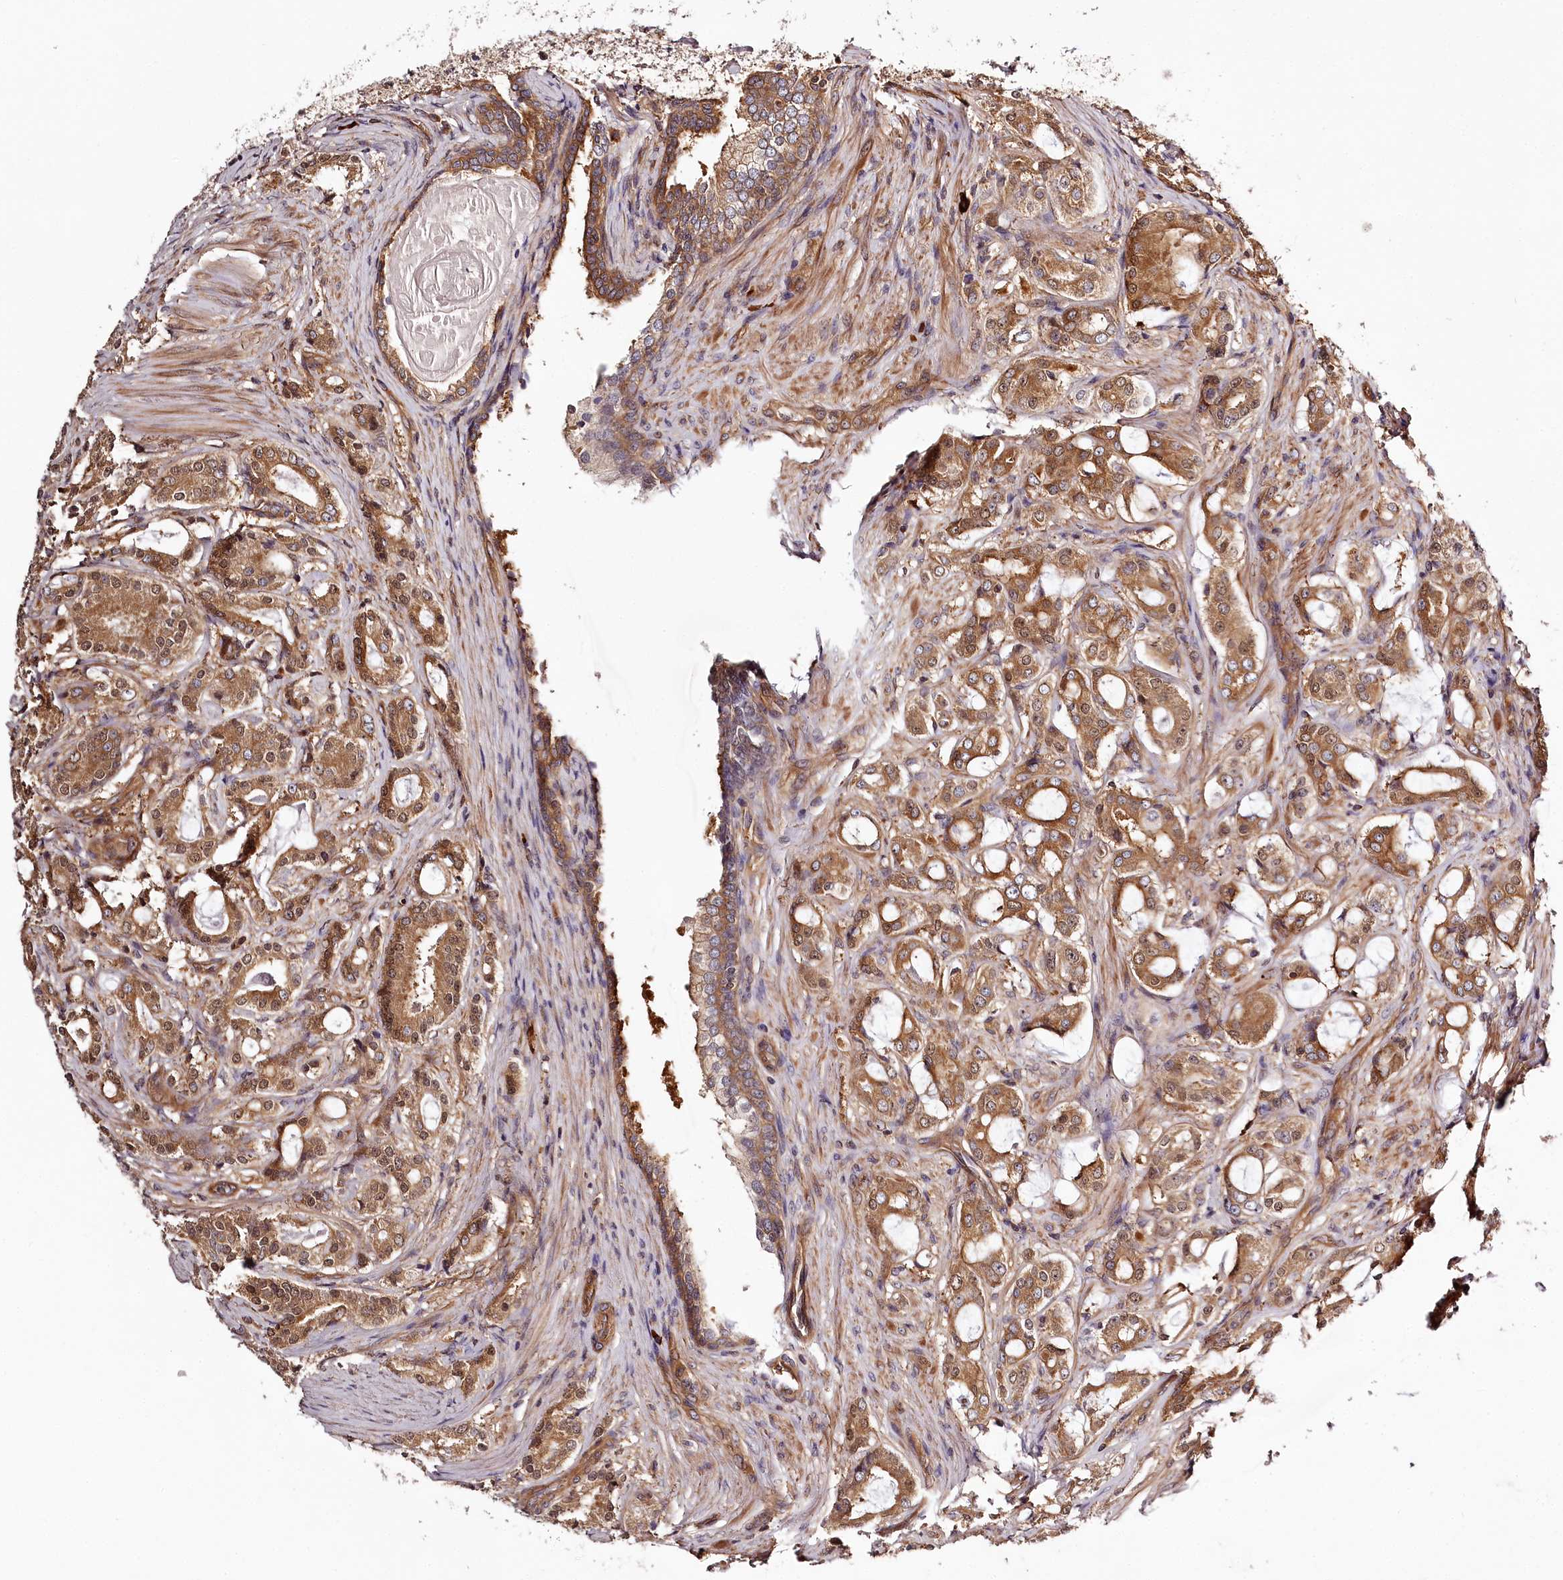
{"staining": {"intensity": "moderate", "quantity": ">75%", "location": "cytoplasmic/membranous,nuclear"}, "tissue": "prostate cancer", "cell_type": "Tumor cells", "image_type": "cancer", "snomed": [{"axis": "morphology", "description": "Adenocarcinoma, High grade"}, {"axis": "topography", "description": "Prostate"}], "caption": "Prostate adenocarcinoma (high-grade) was stained to show a protein in brown. There is medium levels of moderate cytoplasmic/membranous and nuclear expression in about >75% of tumor cells. Using DAB (brown) and hematoxylin (blue) stains, captured at high magnification using brightfield microscopy.", "gene": "TARS1", "patient": {"sex": "male", "age": 63}}